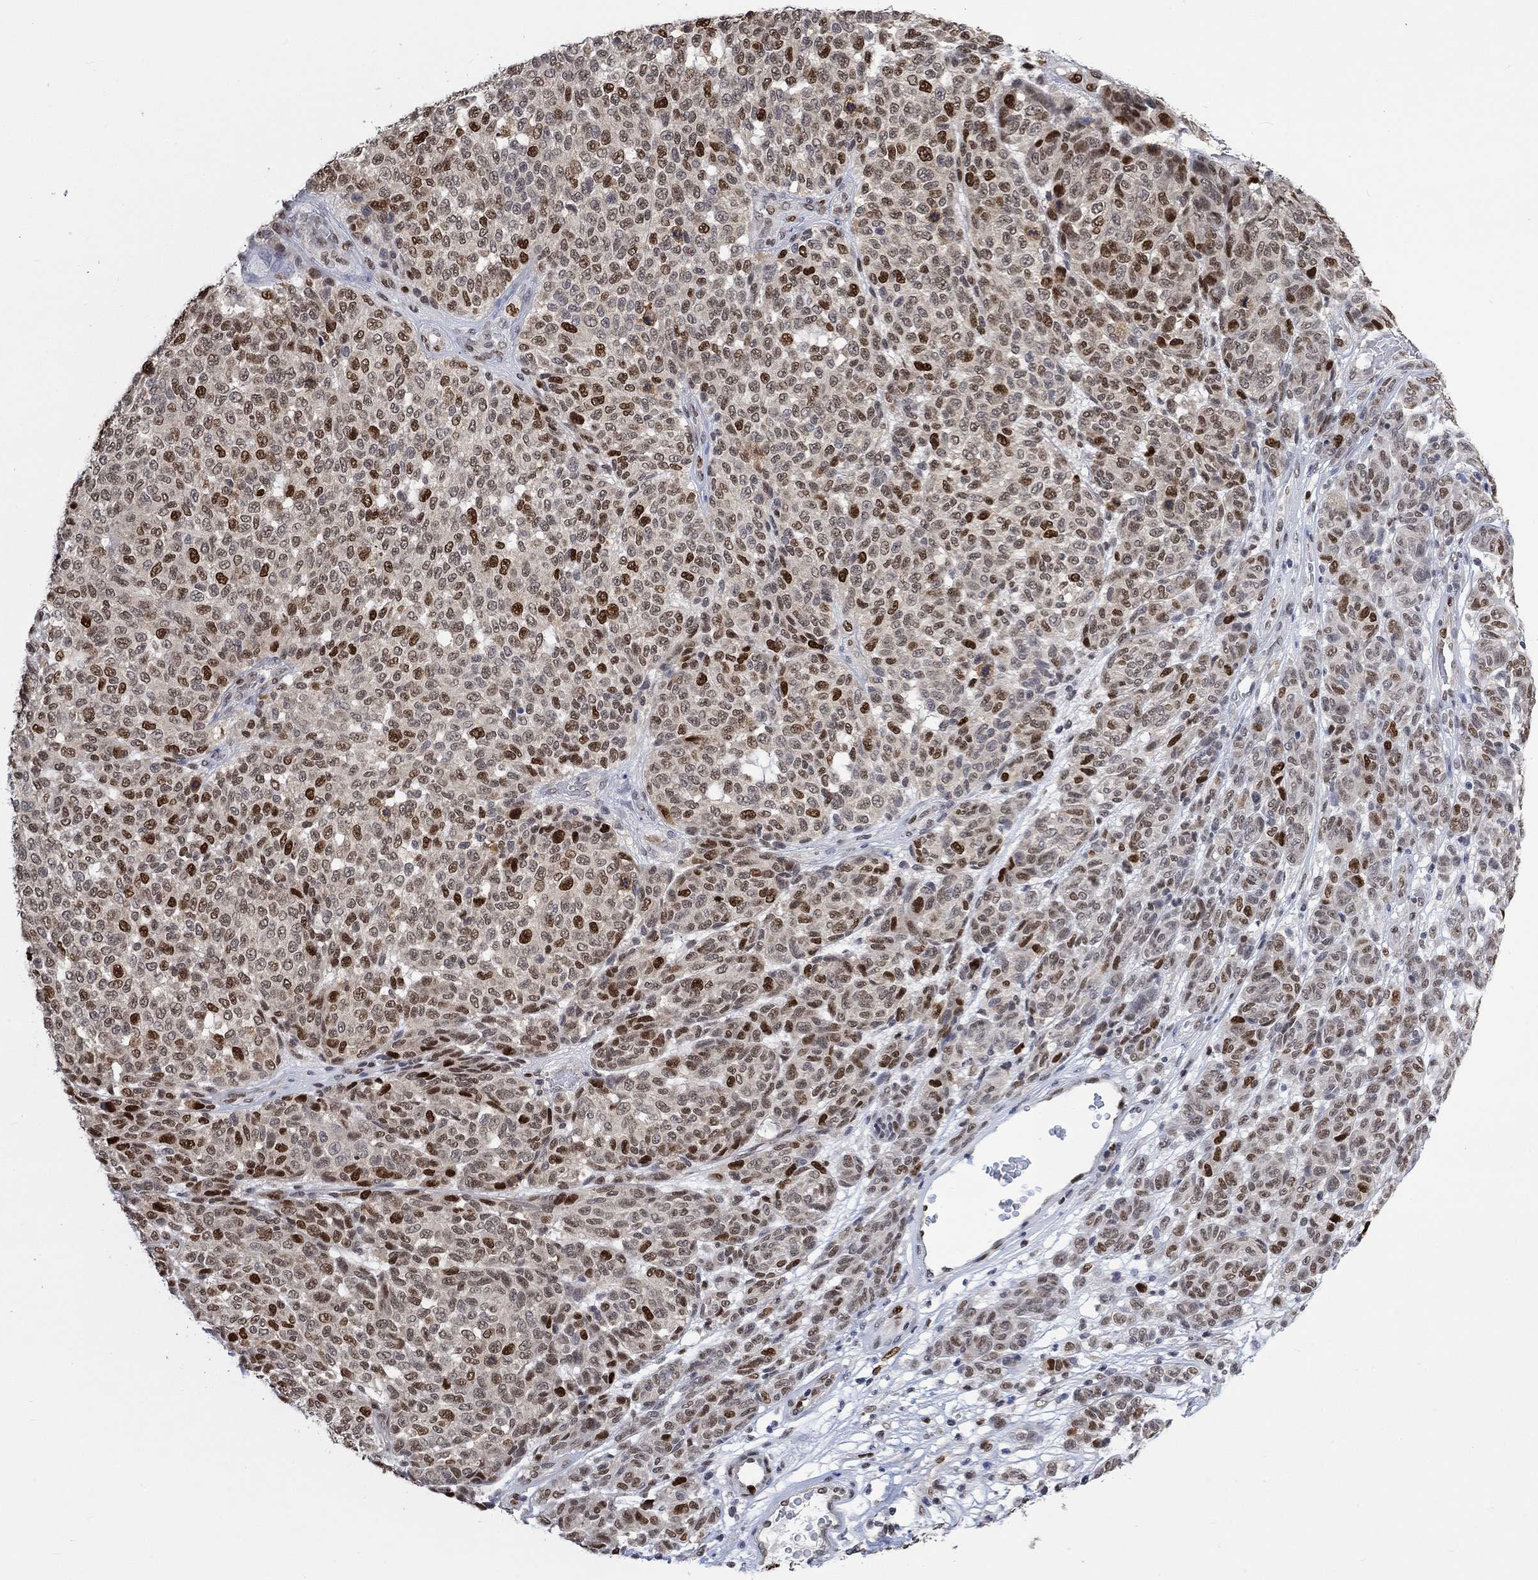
{"staining": {"intensity": "moderate", "quantity": "25%-75%", "location": "nuclear"}, "tissue": "melanoma", "cell_type": "Tumor cells", "image_type": "cancer", "snomed": [{"axis": "morphology", "description": "Malignant melanoma, NOS"}, {"axis": "topography", "description": "Skin"}], "caption": "A high-resolution photomicrograph shows immunohistochemistry staining of melanoma, which displays moderate nuclear positivity in about 25%-75% of tumor cells.", "gene": "RAD54L2", "patient": {"sex": "male", "age": 59}}